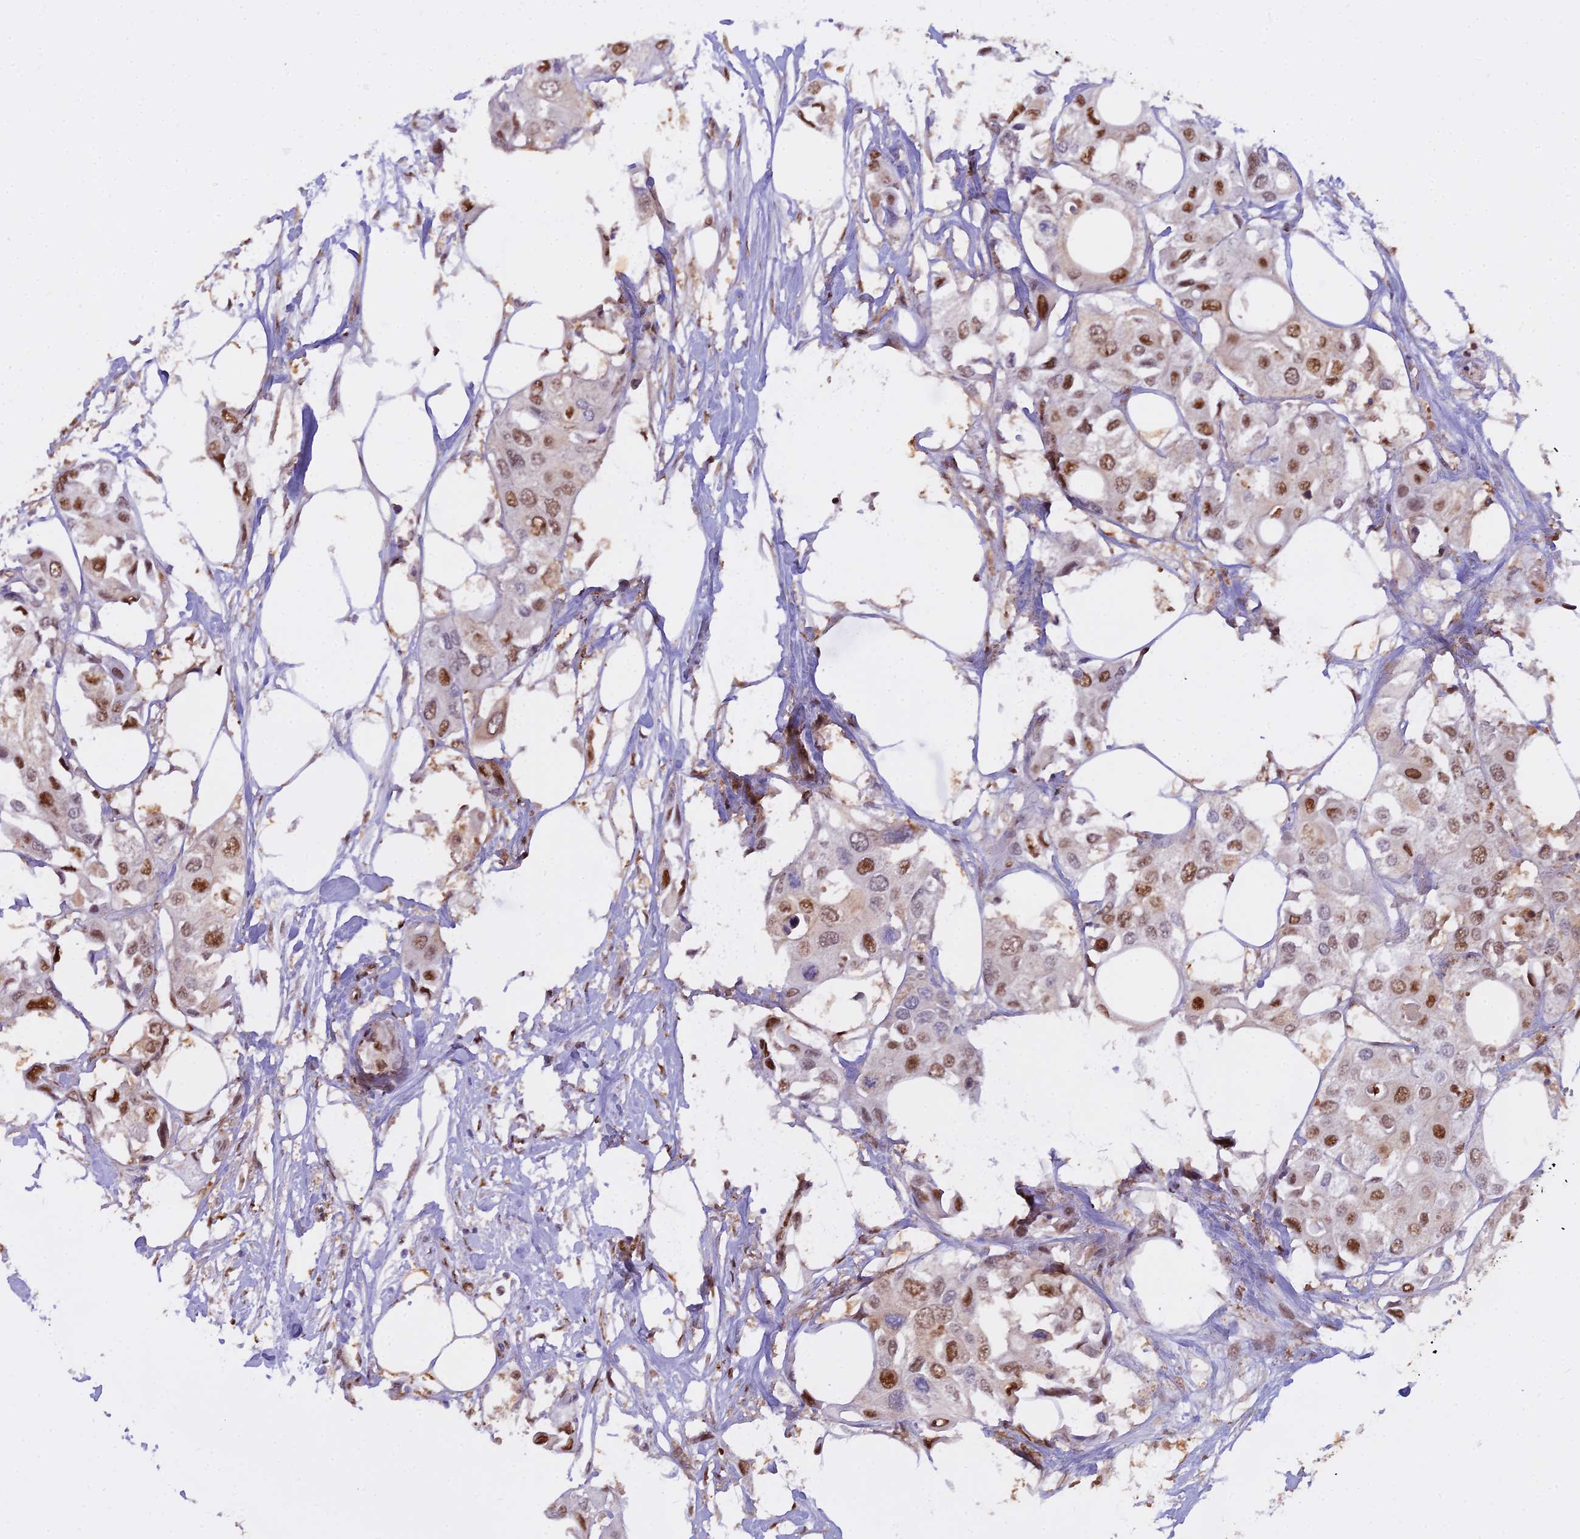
{"staining": {"intensity": "moderate", "quantity": ">75%", "location": "nuclear"}, "tissue": "urothelial cancer", "cell_type": "Tumor cells", "image_type": "cancer", "snomed": [{"axis": "morphology", "description": "Urothelial carcinoma, High grade"}, {"axis": "topography", "description": "Urinary bladder"}], "caption": "Urothelial cancer stained with immunohistochemistry (IHC) demonstrates moderate nuclear expression in approximately >75% of tumor cells.", "gene": "NPEPL1", "patient": {"sex": "male", "age": 64}}